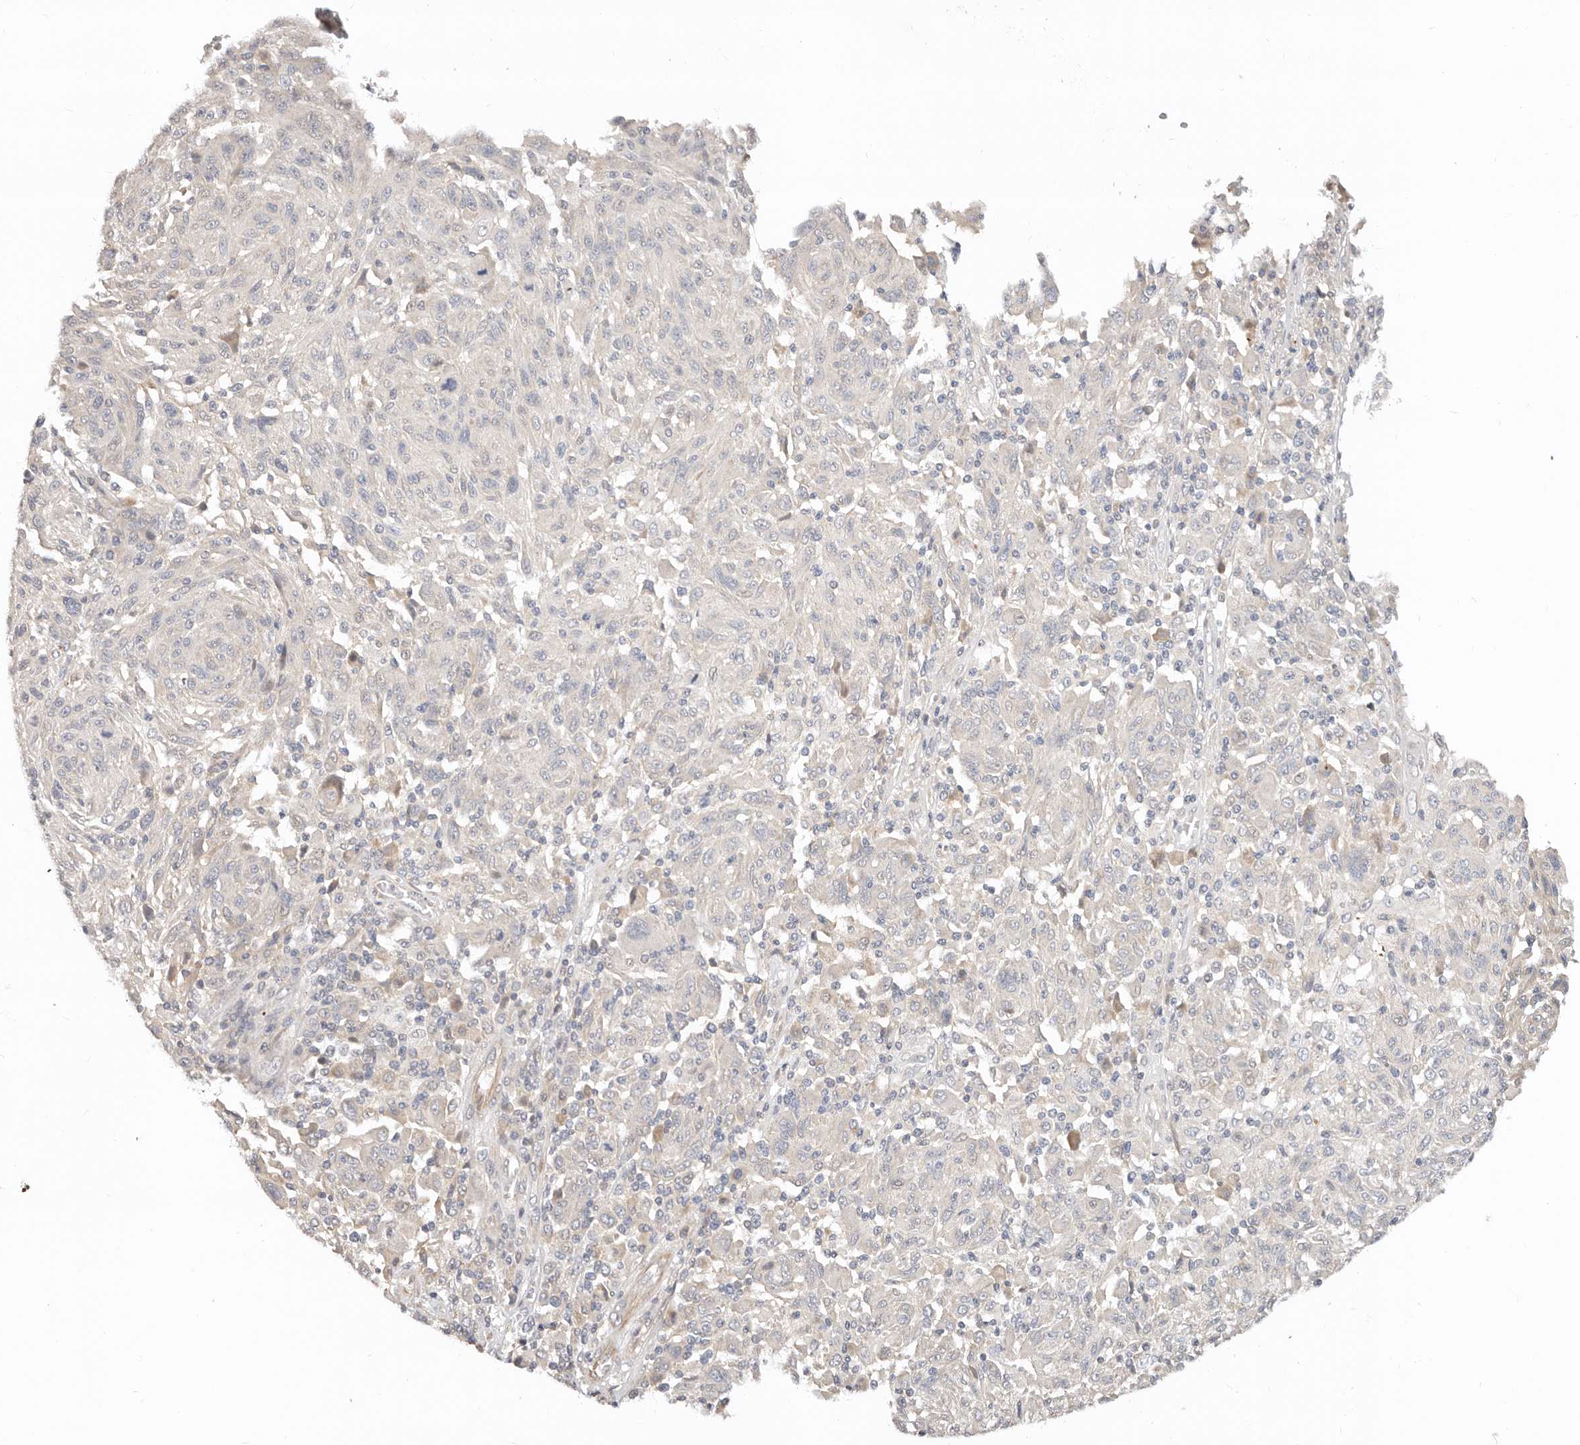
{"staining": {"intensity": "negative", "quantity": "none", "location": "none"}, "tissue": "melanoma", "cell_type": "Tumor cells", "image_type": "cancer", "snomed": [{"axis": "morphology", "description": "Malignant melanoma, NOS"}, {"axis": "topography", "description": "Skin"}], "caption": "Tumor cells are negative for protein expression in human melanoma.", "gene": "ZRANB1", "patient": {"sex": "male", "age": 53}}